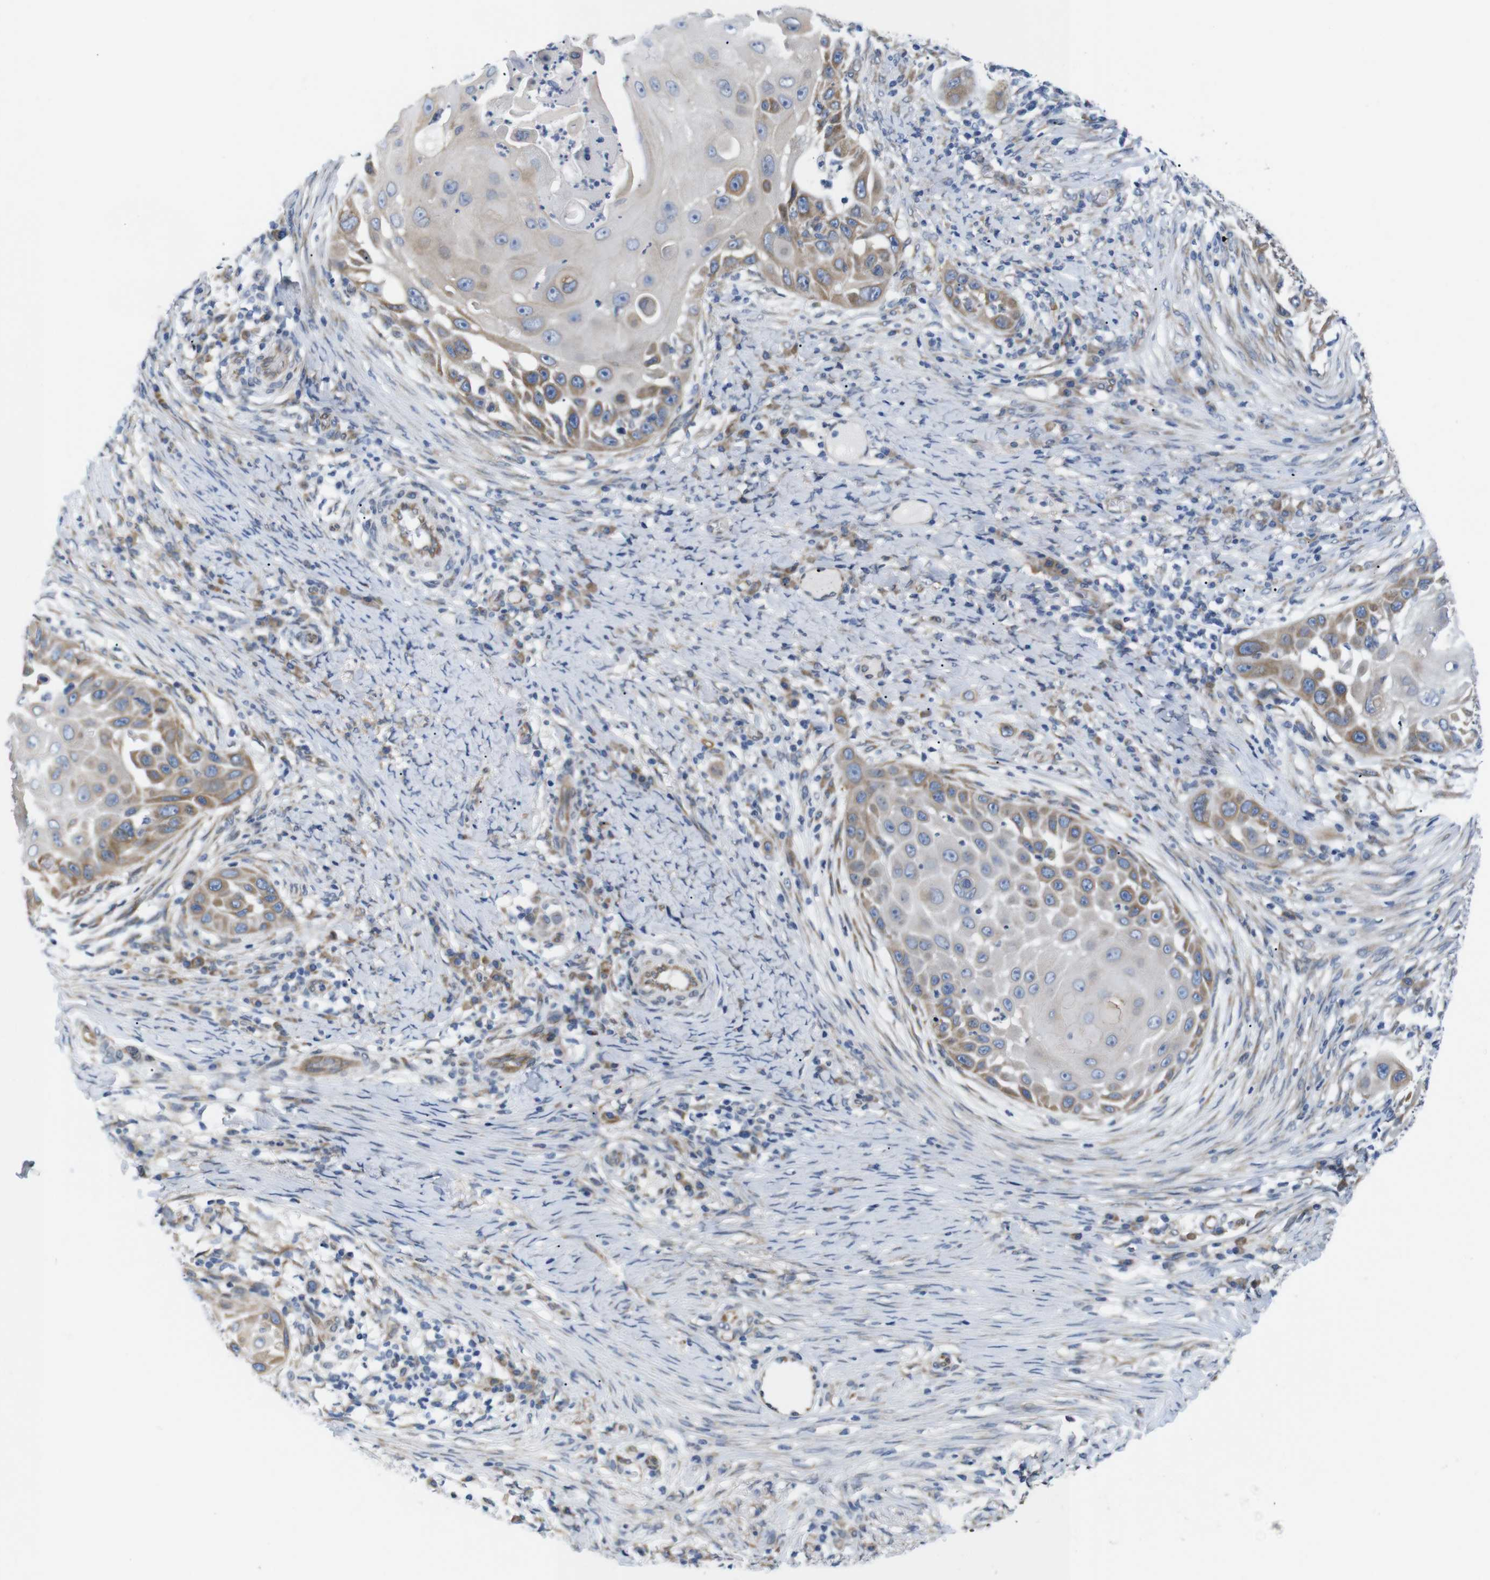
{"staining": {"intensity": "moderate", "quantity": "<25%", "location": "cytoplasmic/membranous"}, "tissue": "skin cancer", "cell_type": "Tumor cells", "image_type": "cancer", "snomed": [{"axis": "morphology", "description": "Squamous cell carcinoma, NOS"}, {"axis": "topography", "description": "Skin"}], "caption": "An IHC histopathology image of tumor tissue is shown. Protein staining in brown highlights moderate cytoplasmic/membranous positivity in skin cancer within tumor cells.", "gene": "HACD3", "patient": {"sex": "female", "age": 44}}